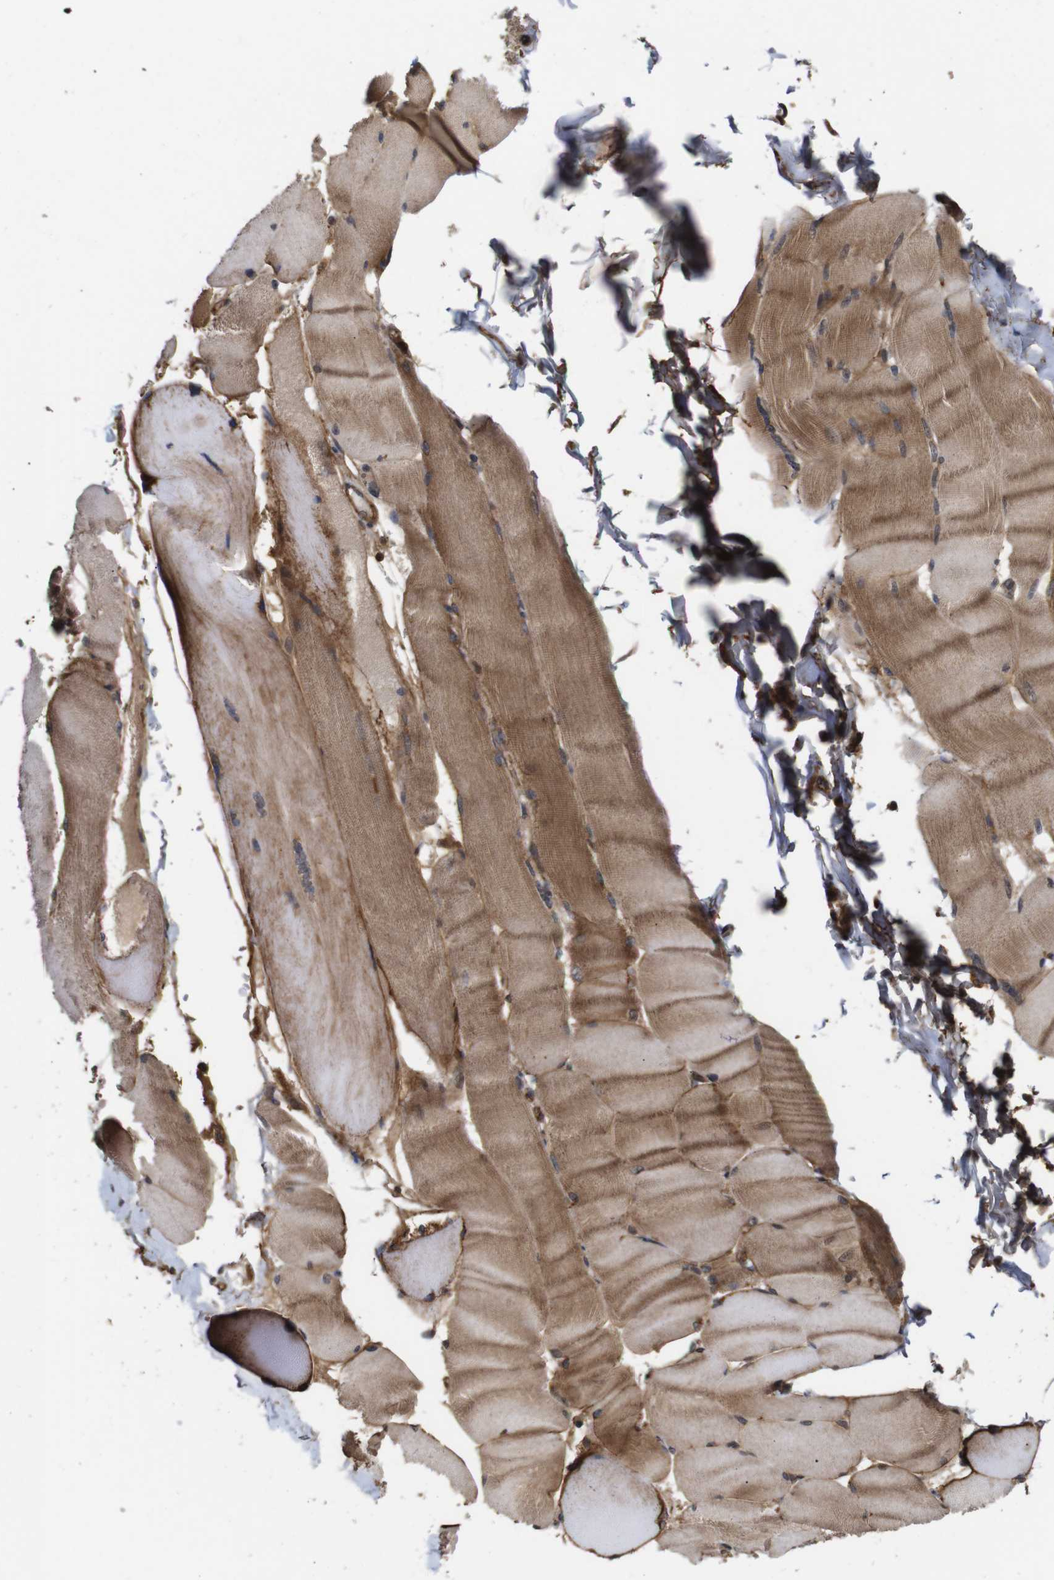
{"staining": {"intensity": "moderate", "quantity": ">75%", "location": "cytoplasmic/membranous"}, "tissue": "skeletal muscle", "cell_type": "Myocytes", "image_type": "normal", "snomed": [{"axis": "morphology", "description": "Normal tissue, NOS"}, {"axis": "topography", "description": "Skin"}, {"axis": "topography", "description": "Skeletal muscle"}], "caption": "Immunohistochemical staining of benign human skeletal muscle shows >75% levels of moderate cytoplasmic/membranous protein staining in about >75% of myocytes. The staining is performed using DAB (3,3'-diaminobenzidine) brown chromogen to label protein expression. The nuclei are counter-stained blue using hematoxylin.", "gene": "NANOS1", "patient": {"sex": "male", "age": 83}}